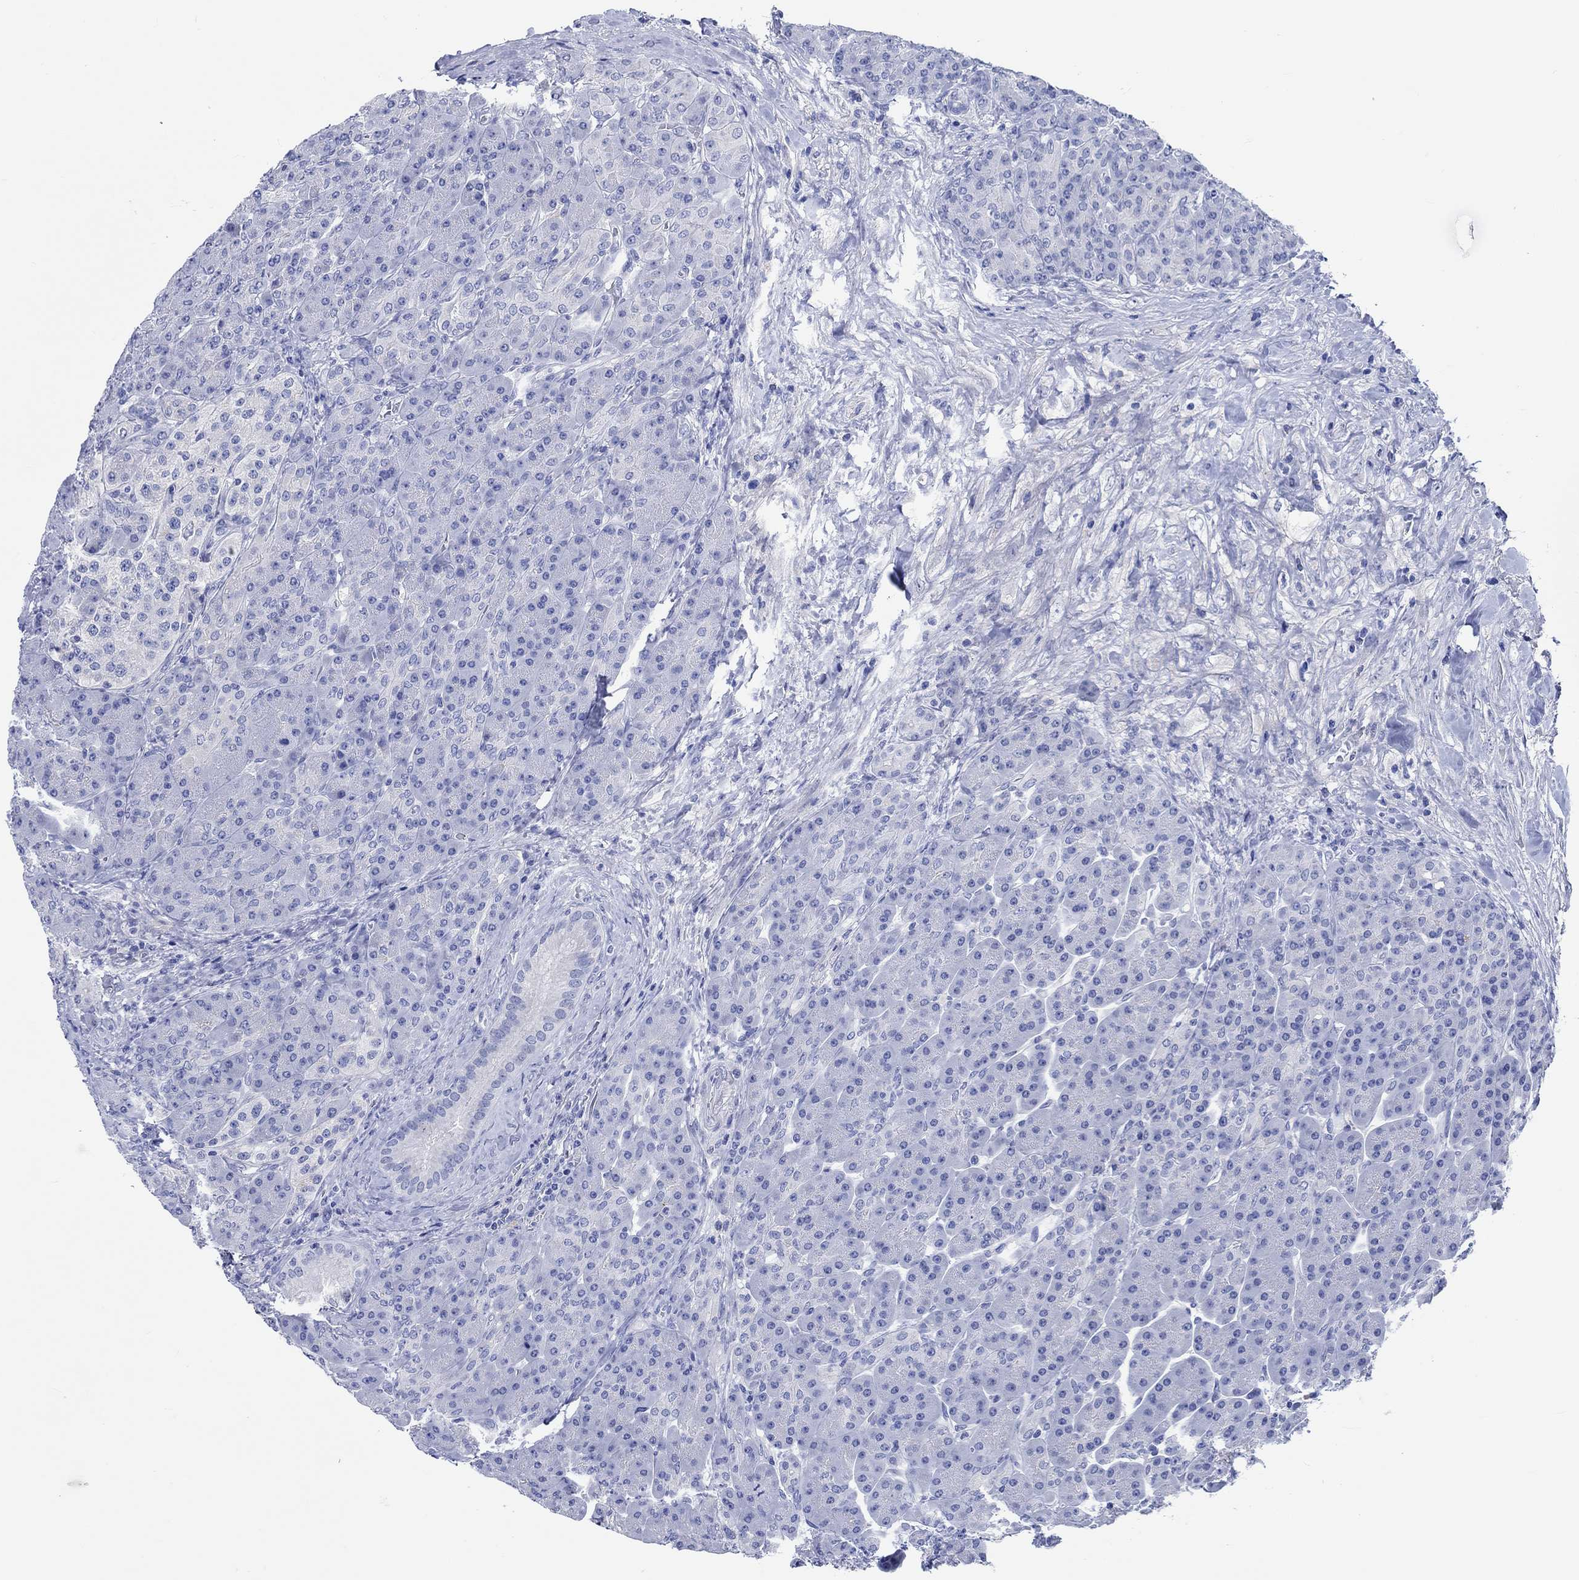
{"staining": {"intensity": "negative", "quantity": "none", "location": "none"}, "tissue": "pancreas", "cell_type": "Exocrine glandular cells", "image_type": "normal", "snomed": [{"axis": "morphology", "description": "Normal tissue, NOS"}, {"axis": "topography", "description": "Pancreas"}], "caption": "The histopathology image exhibits no significant positivity in exocrine glandular cells of pancreas.", "gene": "SHISA4", "patient": {"sex": "male", "age": 70}}